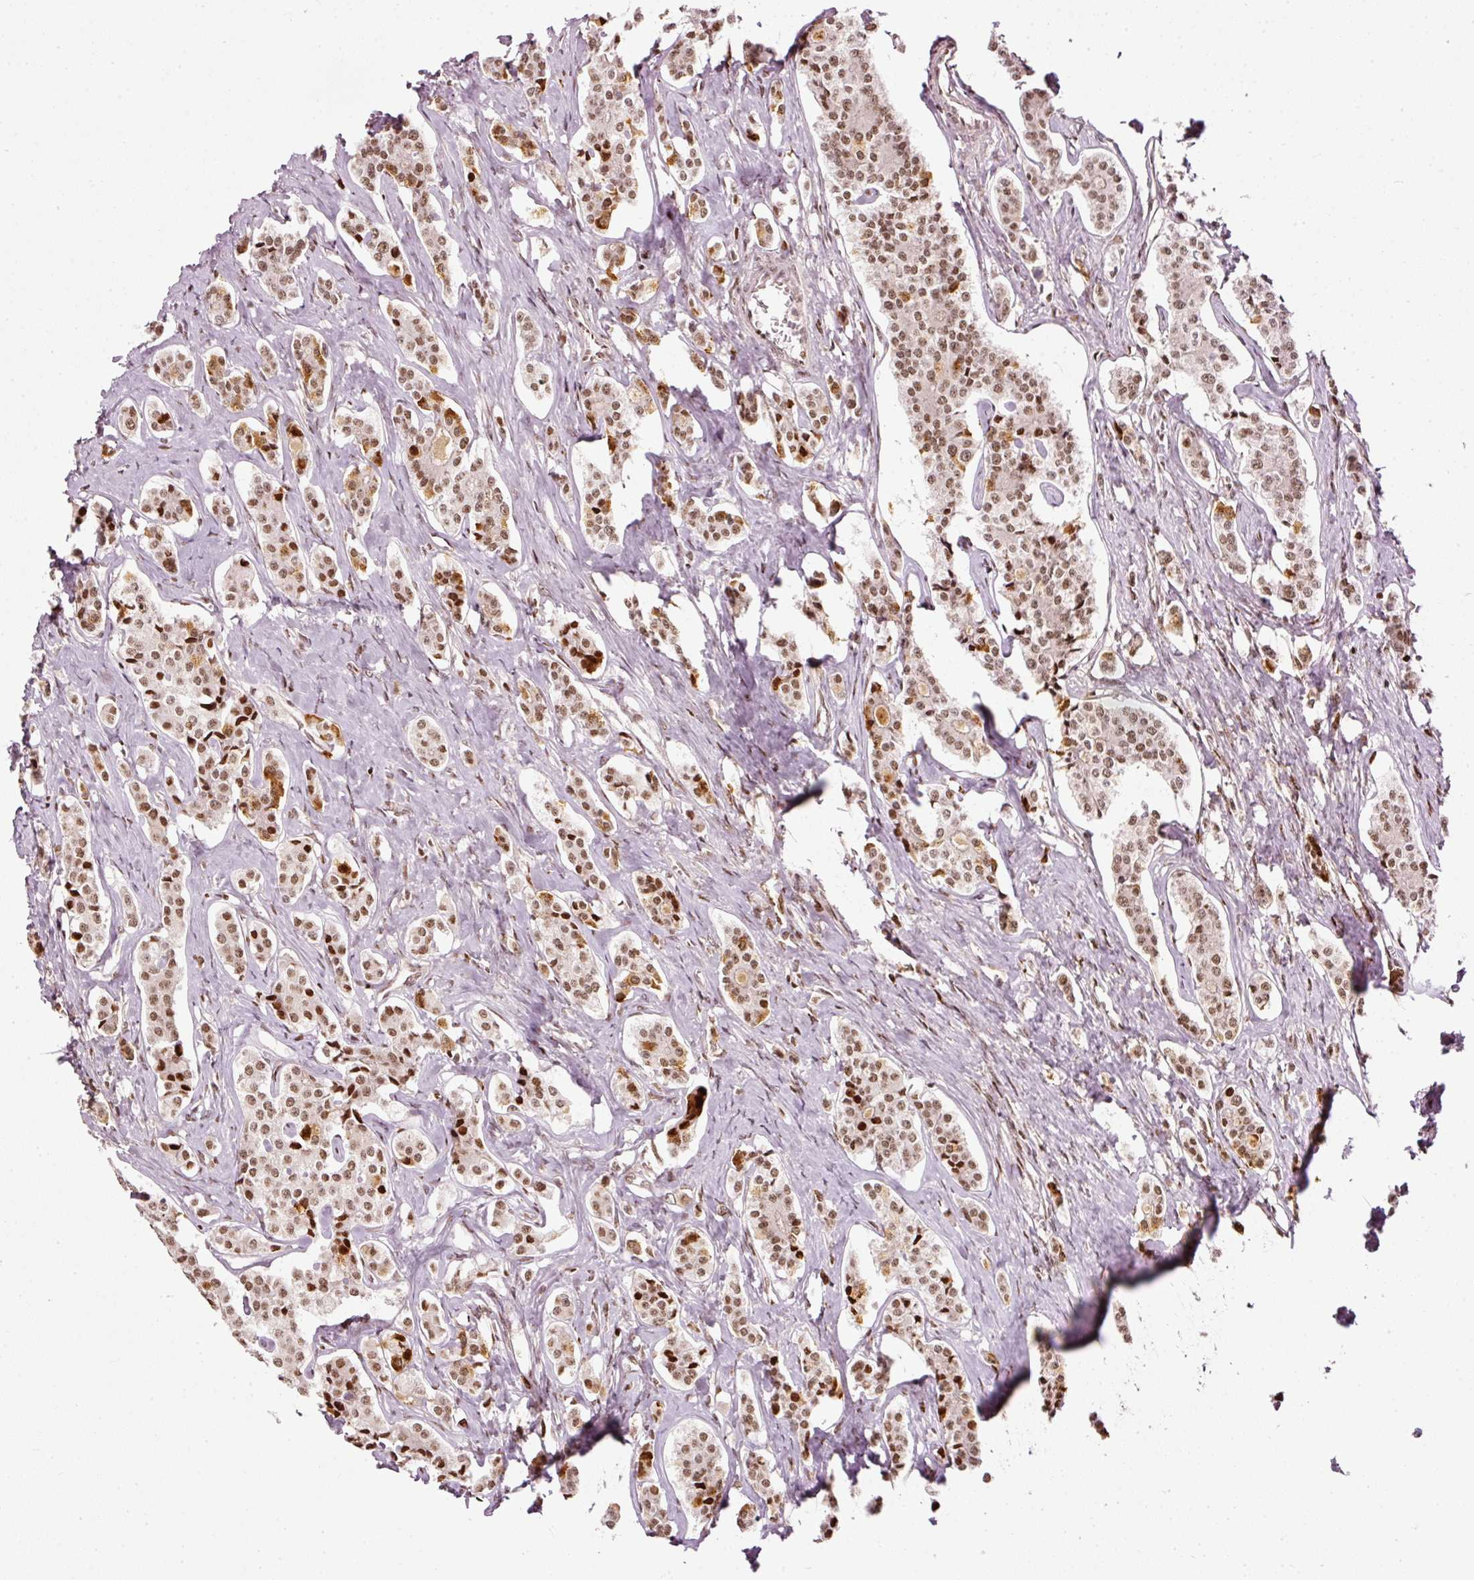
{"staining": {"intensity": "moderate", "quantity": ">75%", "location": "nuclear"}, "tissue": "carcinoid", "cell_type": "Tumor cells", "image_type": "cancer", "snomed": [{"axis": "morphology", "description": "Carcinoid, malignant, NOS"}, {"axis": "topography", "description": "Small intestine"}], "caption": "Tumor cells demonstrate moderate nuclear positivity in about >75% of cells in malignant carcinoid. (Brightfield microscopy of DAB IHC at high magnification).", "gene": "ZNF778", "patient": {"sex": "male", "age": 63}}